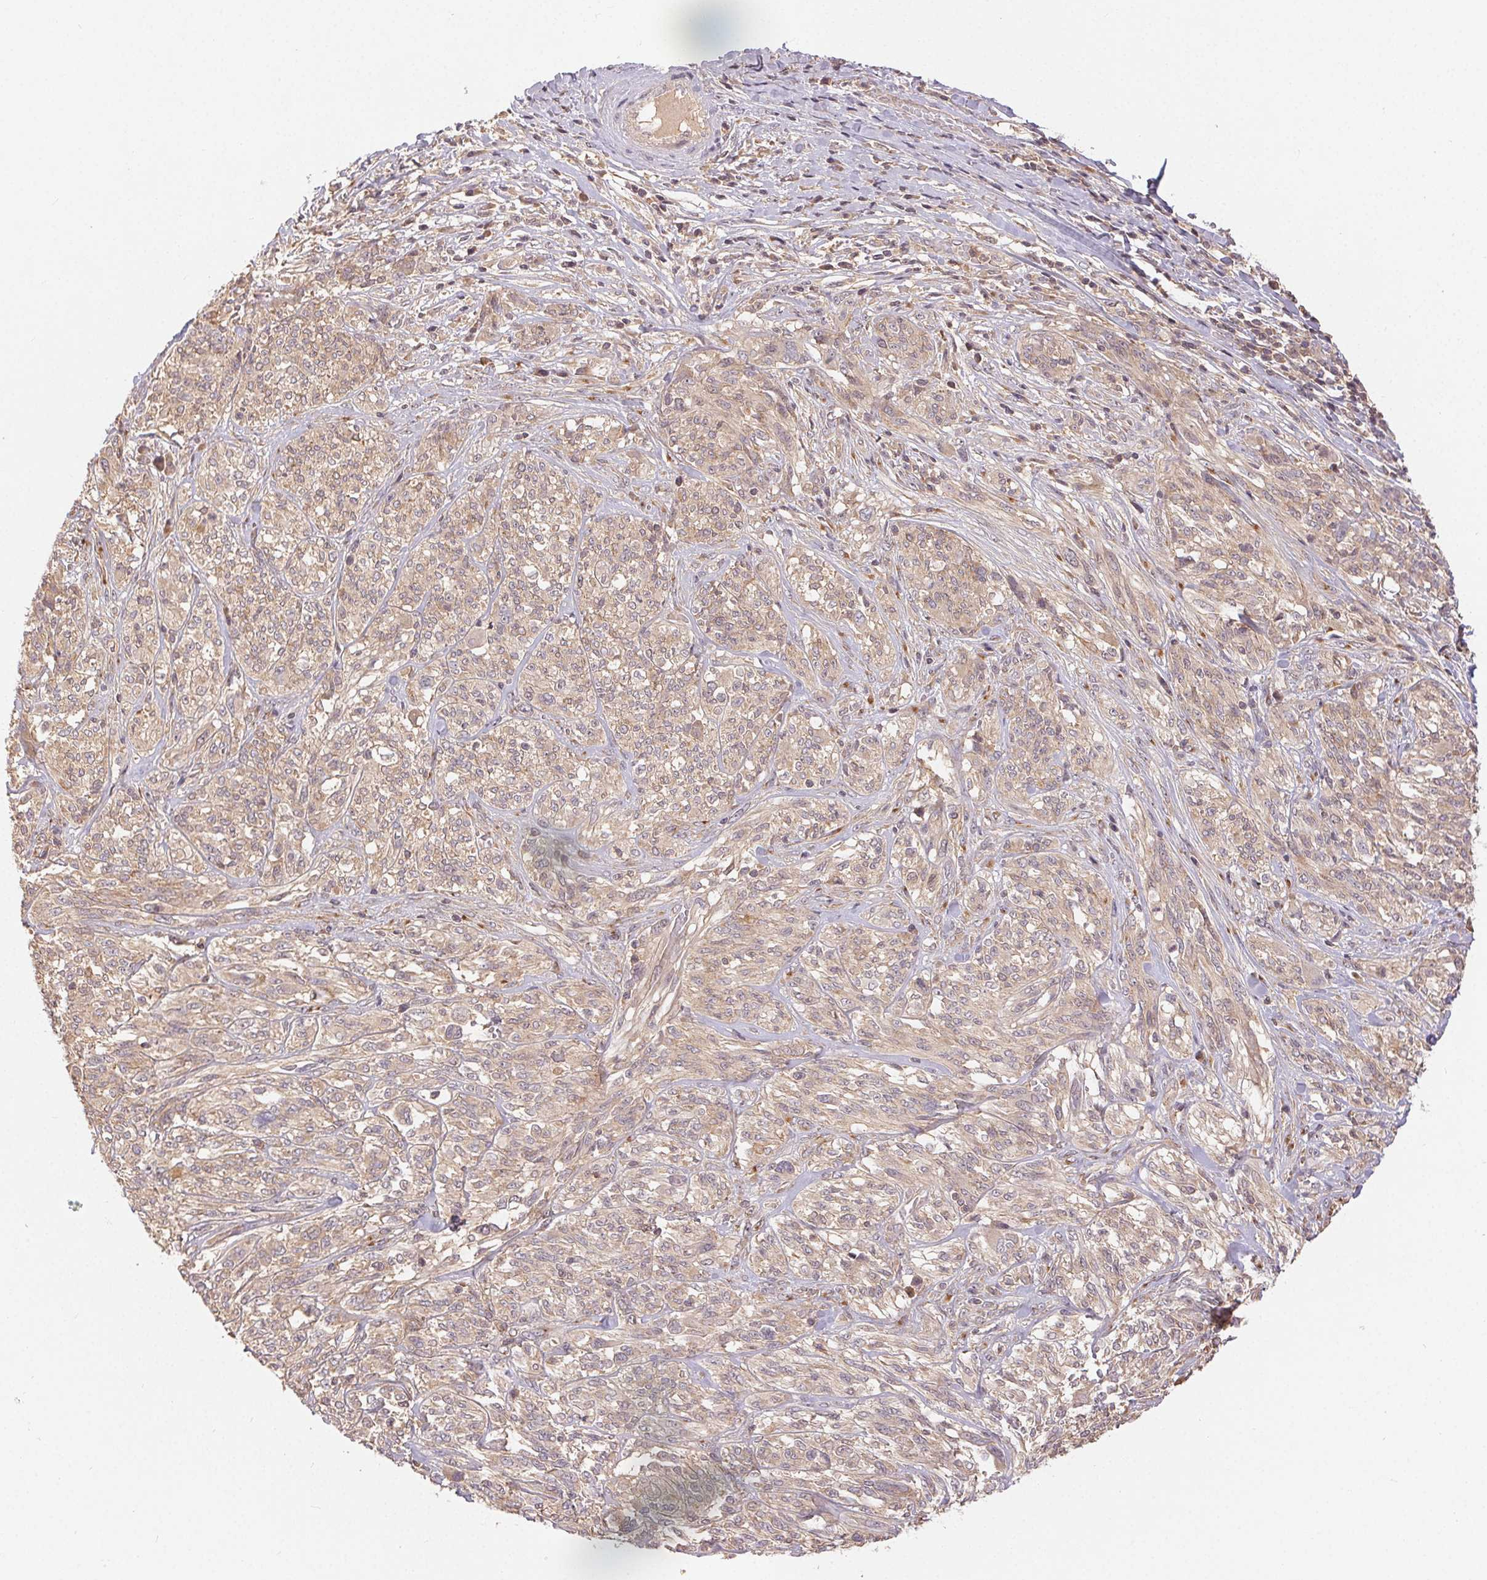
{"staining": {"intensity": "negative", "quantity": "none", "location": "none"}, "tissue": "melanoma", "cell_type": "Tumor cells", "image_type": "cancer", "snomed": [{"axis": "morphology", "description": "Malignant melanoma, NOS"}, {"axis": "topography", "description": "Skin"}], "caption": "Malignant melanoma was stained to show a protein in brown. There is no significant expression in tumor cells.", "gene": "MAPKAPK2", "patient": {"sex": "female", "age": 91}}